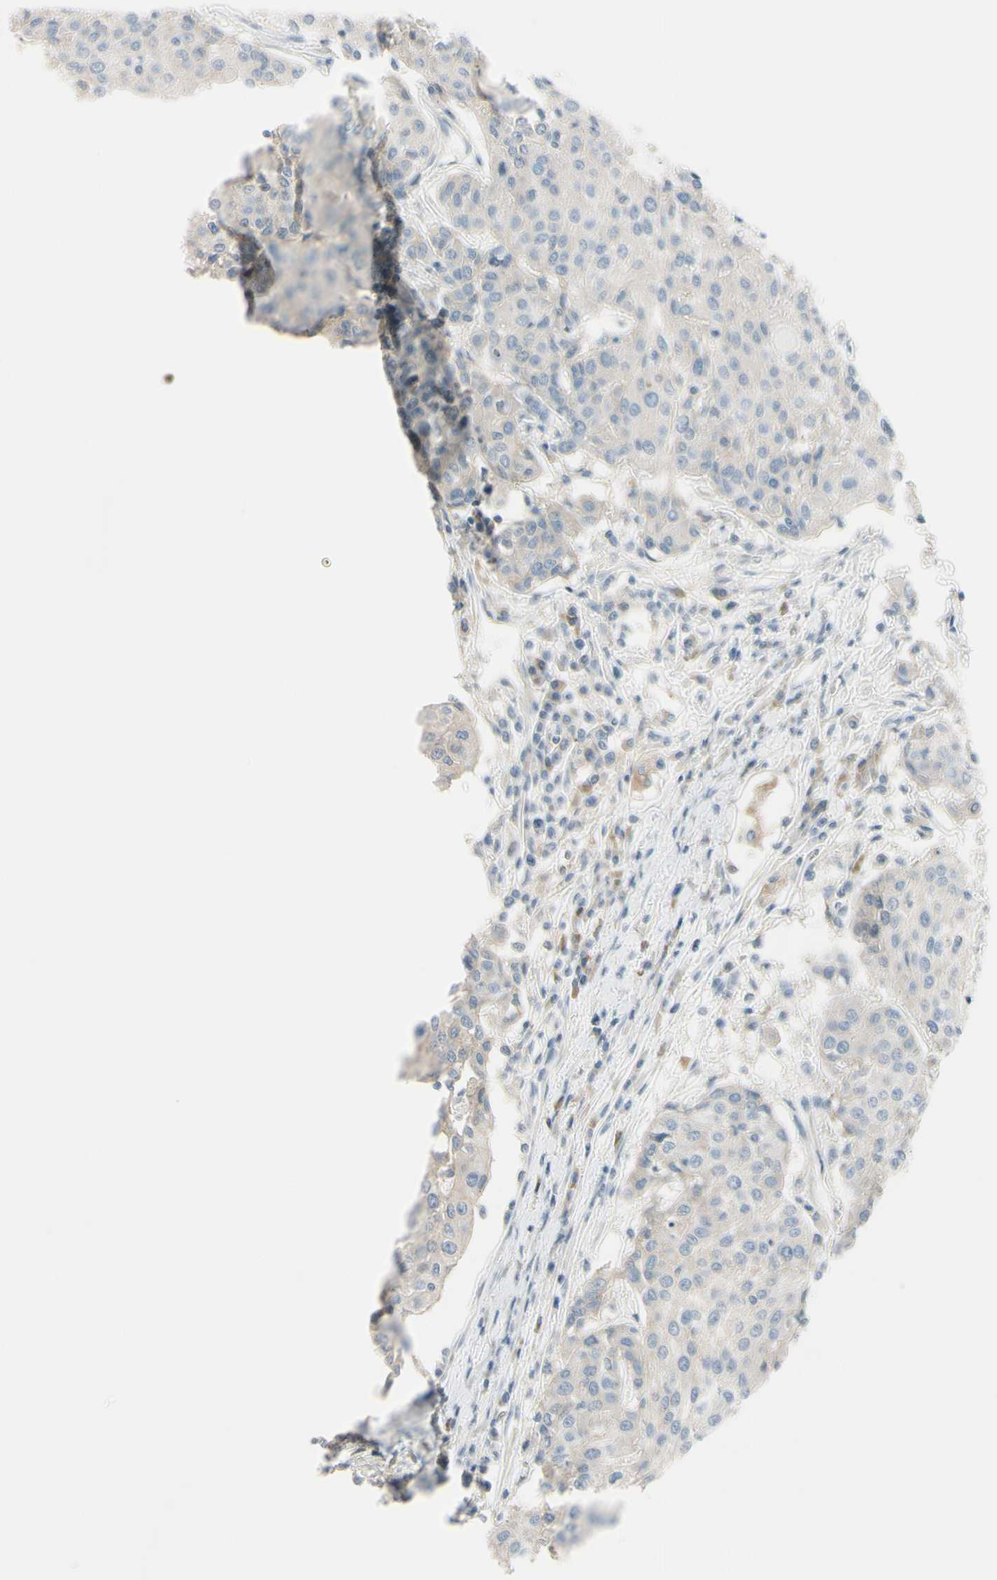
{"staining": {"intensity": "negative", "quantity": "none", "location": "none"}, "tissue": "urothelial cancer", "cell_type": "Tumor cells", "image_type": "cancer", "snomed": [{"axis": "morphology", "description": "Urothelial carcinoma, High grade"}, {"axis": "topography", "description": "Urinary bladder"}], "caption": "An immunohistochemistry (IHC) image of urothelial cancer is shown. There is no staining in tumor cells of urothelial cancer.", "gene": "ASB9", "patient": {"sex": "female", "age": 85}}